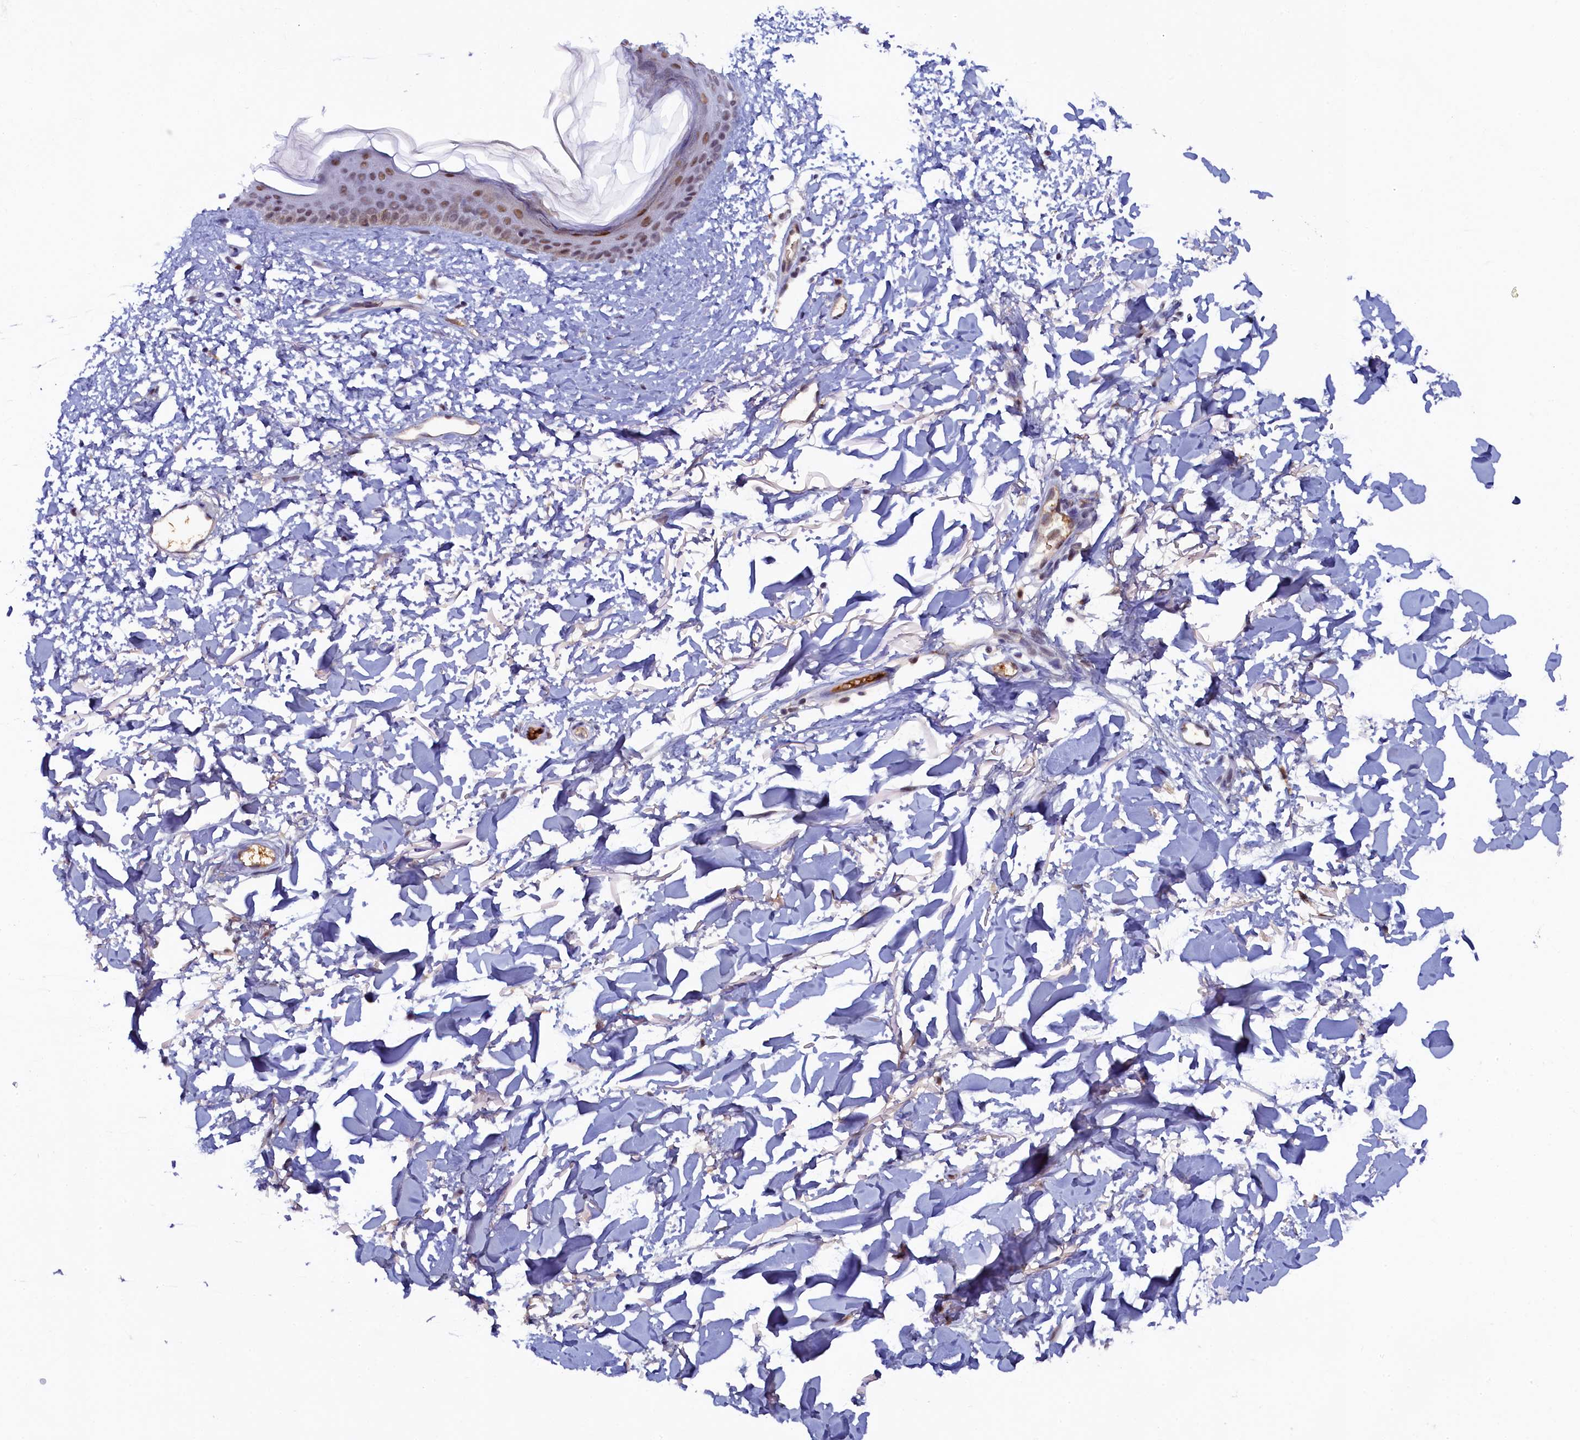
{"staining": {"intensity": "negative", "quantity": "none", "location": "none"}, "tissue": "skin", "cell_type": "Fibroblasts", "image_type": "normal", "snomed": [{"axis": "morphology", "description": "Normal tissue, NOS"}, {"axis": "topography", "description": "Skin"}], "caption": "Photomicrograph shows no significant protein positivity in fibroblasts of normal skin.", "gene": "INTS14", "patient": {"sex": "female", "age": 58}}